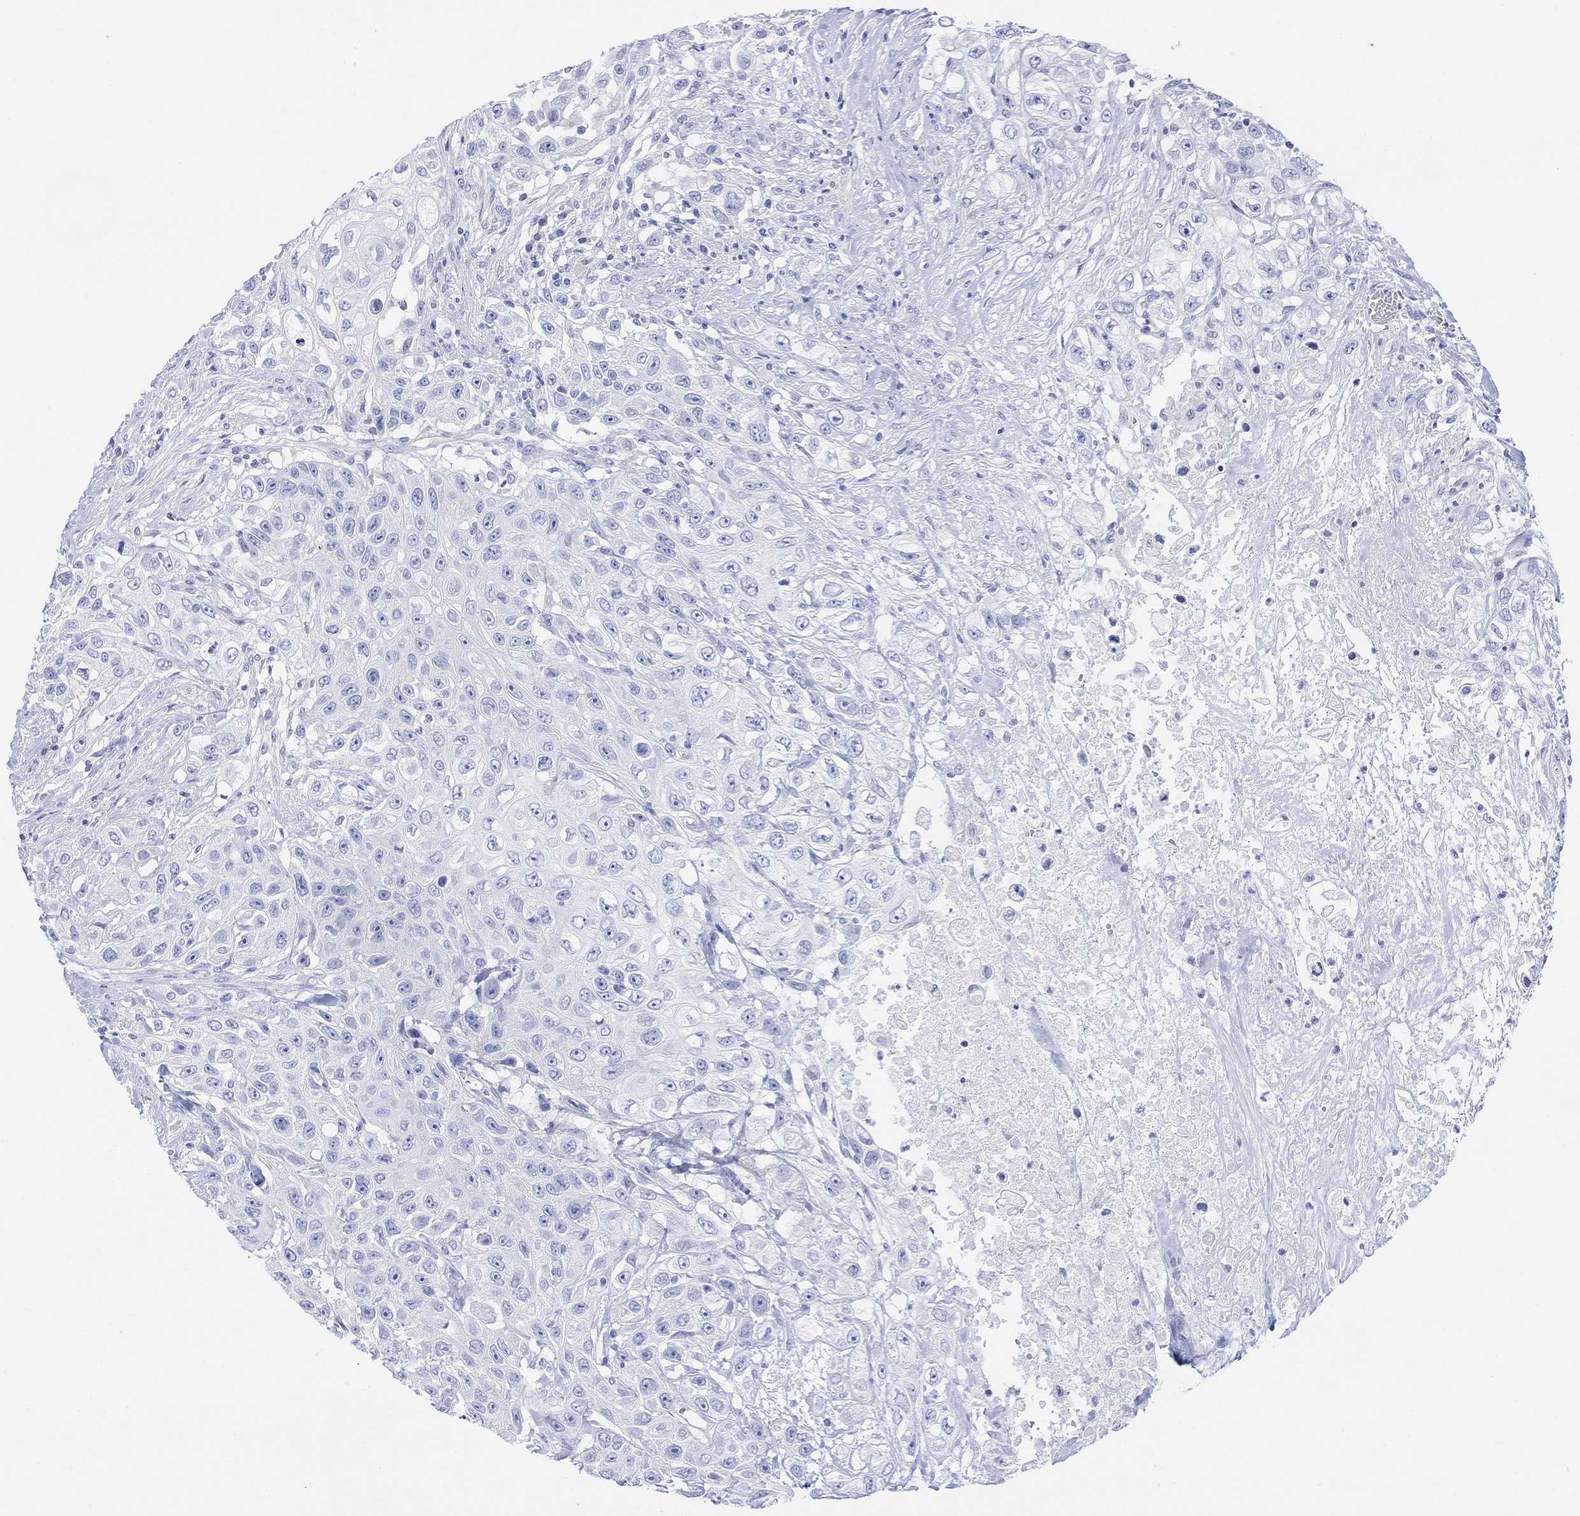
{"staining": {"intensity": "negative", "quantity": "none", "location": "none"}, "tissue": "urothelial cancer", "cell_type": "Tumor cells", "image_type": "cancer", "snomed": [{"axis": "morphology", "description": "Urothelial carcinoma, High grade"}, {"axis": "topography", "description": "Urinary bladder"}], "caption": "Histopathology image shows no significant protein positivity in tumor cells of urothelial carcinoma (high-grade).", "gene": "GNG13", "patient": {"sex": "female", "age": 56}}